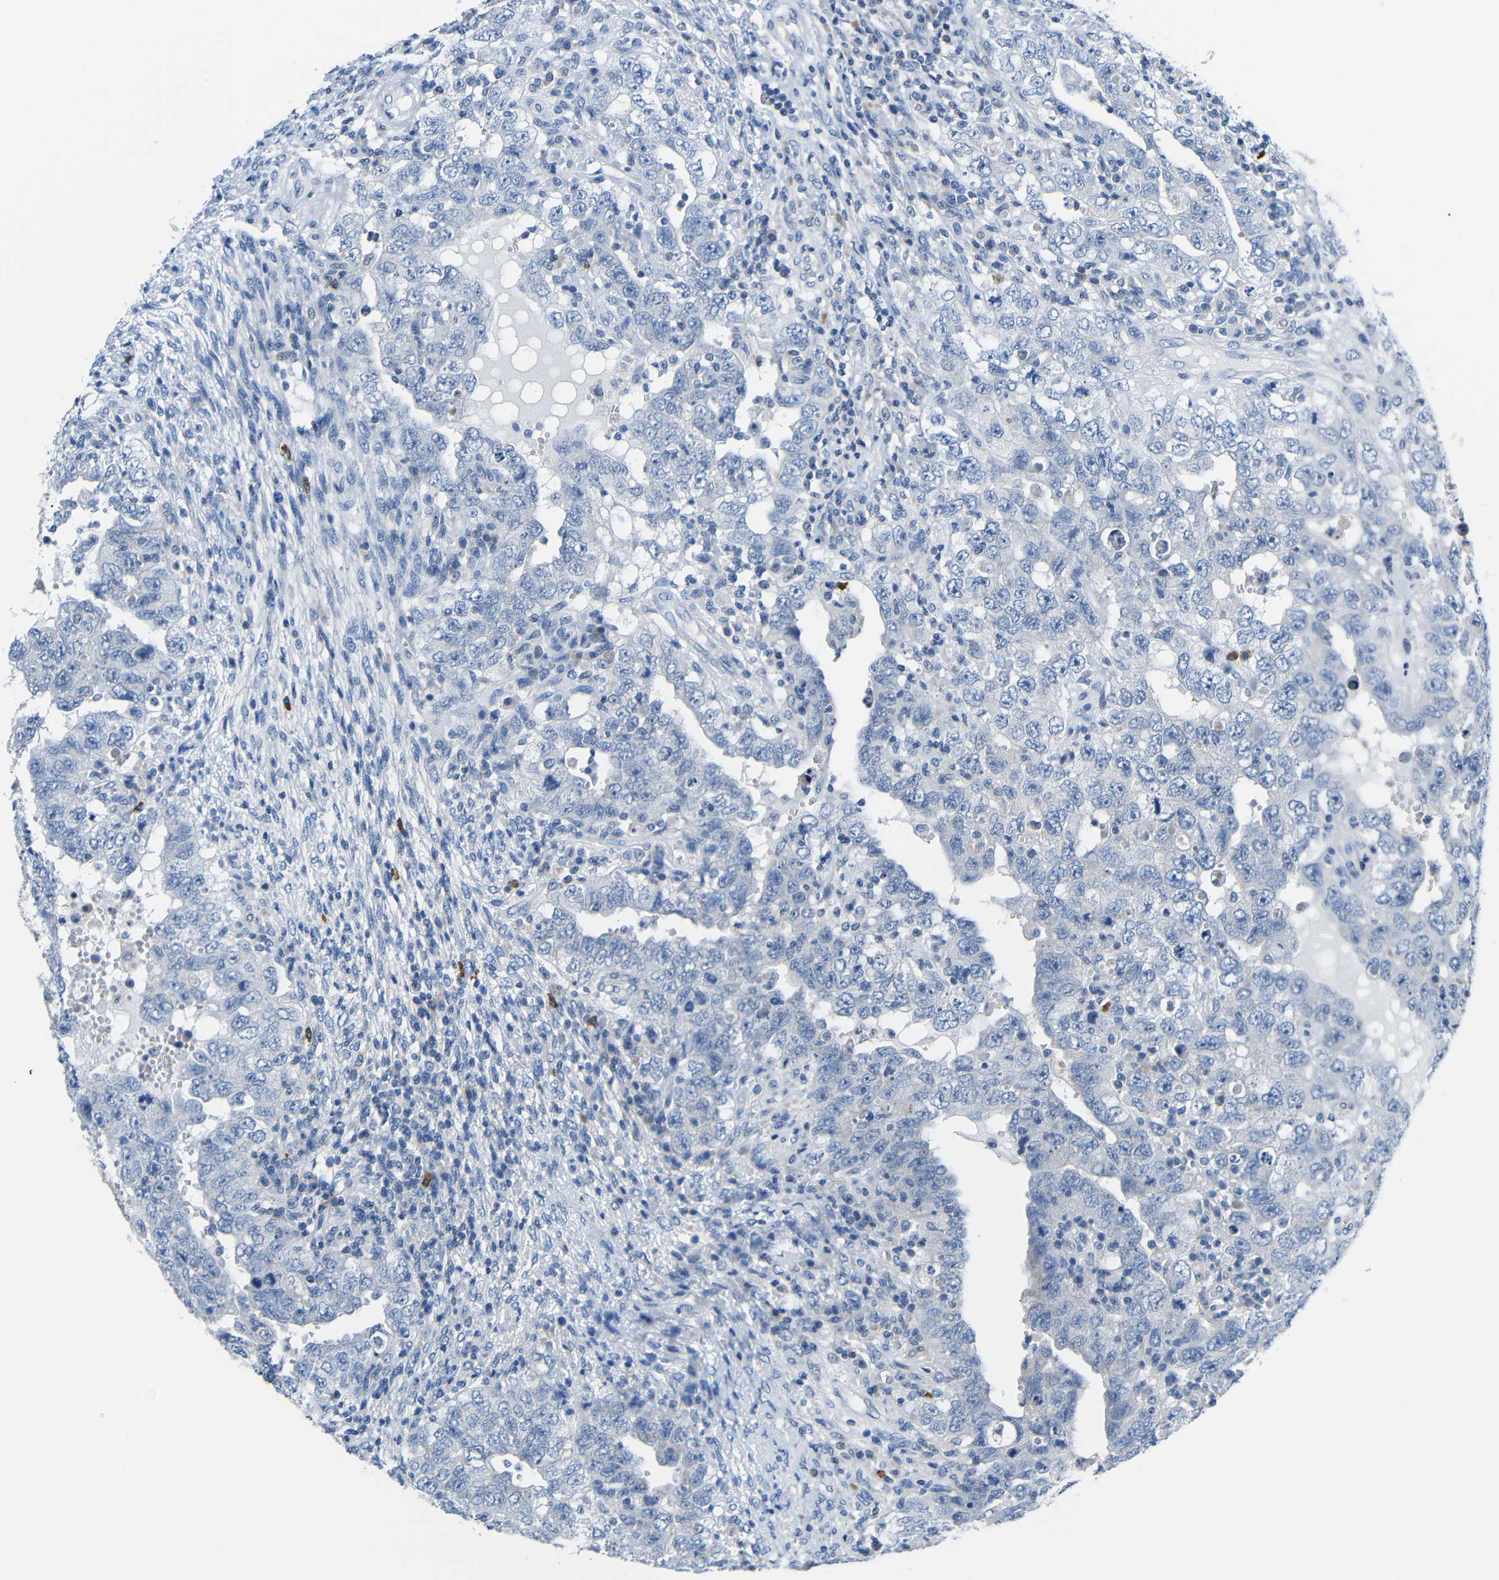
{"staining": {"intensity": "negative", "quantity": "none", "location": "none"}, "tissue": "testis cancer", "cell_type": "Tumor cells", "image_type": "cancer", "snomed": [{"axis": "morphology", "description": "Carcinoma, Embryonal, NOS"}, {"axis": "topography", "description": "Testis"}], "caption": "The IHC histopathology image has no significant positivity in tumor cells of testis cancer tissue.", "gene": "NEGR1", "patient": {"sex": "male", "age": 26}}